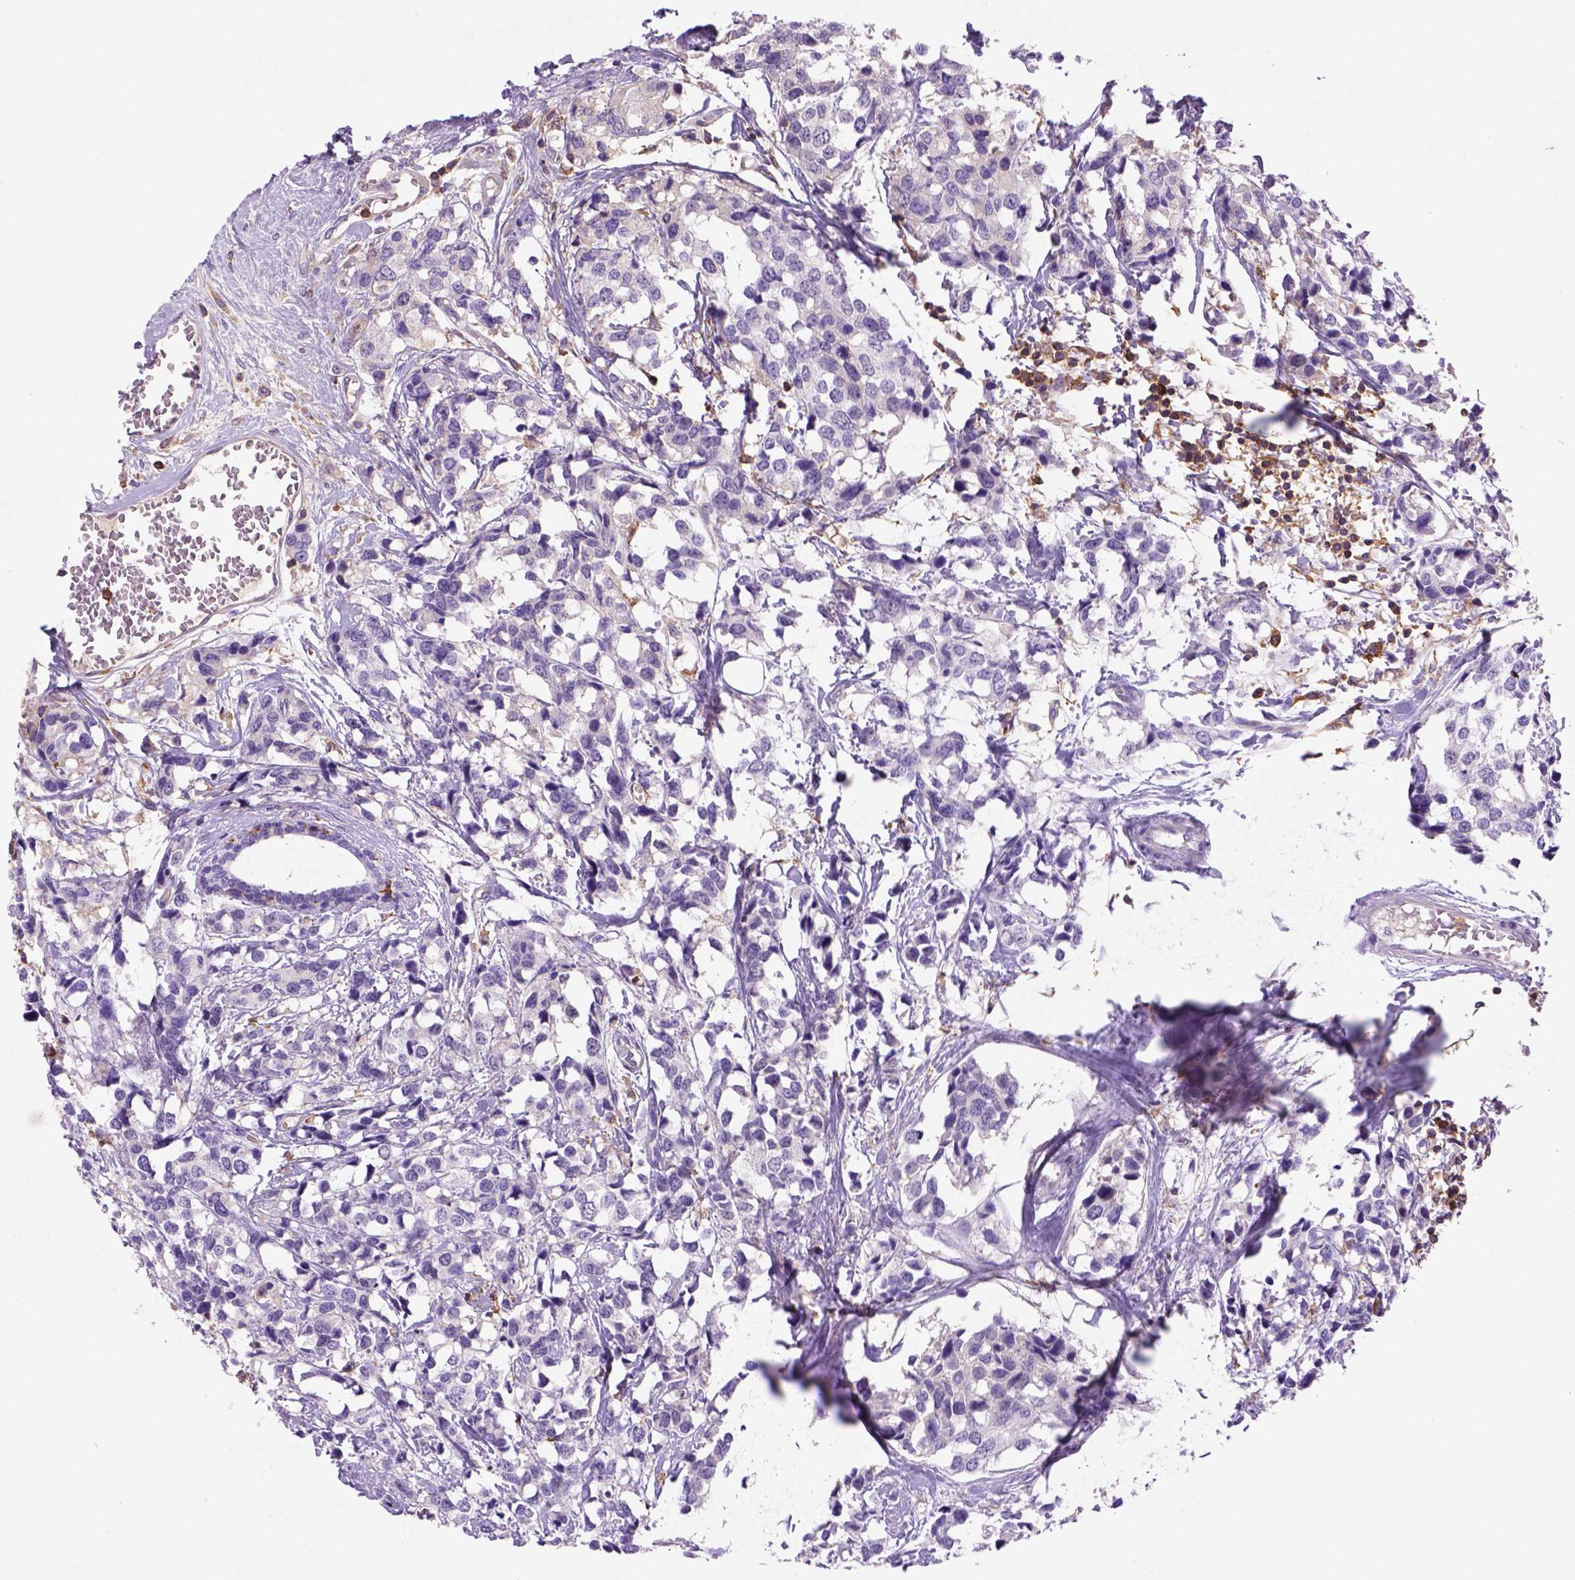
{"staining": {"intensity": "negative", "quantity": "none", "location": "none"}, "tissue": "breast cancer", "cell_type": "Tumor cells", "image_type": "cancer", "snomed": [{"axis": "morphology", "description": "Lobular carcinoma"}, {"axis": "topography", "description": "Breast"}], "caption": "This is an immunohistochemistry histopathology image of human lobular carcinoma (breast). There is no staining in tumor cells.", "gene": "INPP5D", "patient": {"sex": "female", "age": 59}}